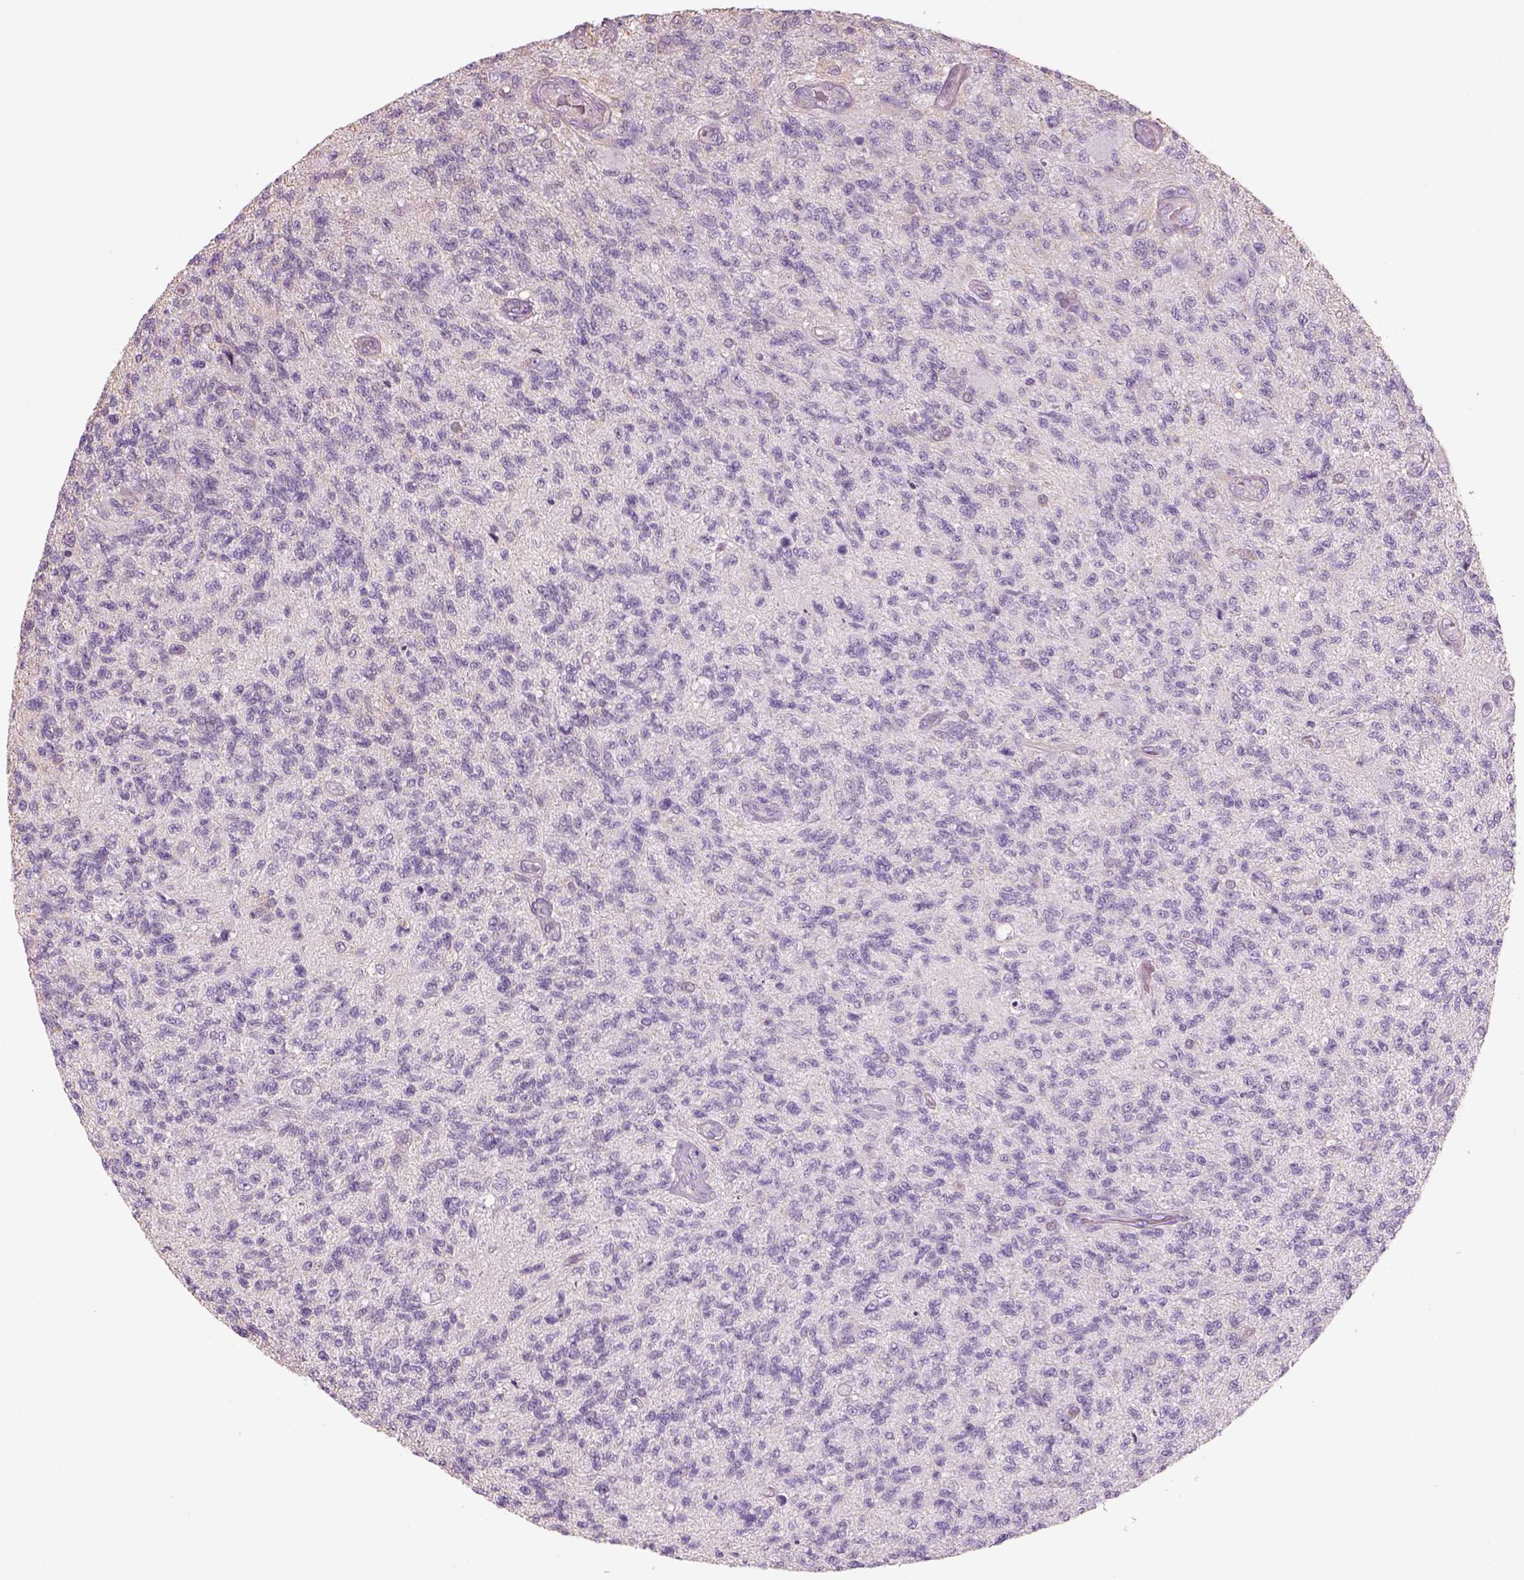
{"staining": {"intensity": "negative", "quantity": "none", "location": "none"}, "tissue": "glioma", "cell_type": "Tumor cells", "image_type": "cancer", "snomed": [{"axis": "morphology", "description": "Glioma, malignant, High grade"}, {"axis": "topography", "description": "Brain"}], "caption": "A photomicrograph of glioma stained for a protein displays no brown staining in tumor cells.", "gene": "SLC1A7", "patient": {"sex": "male", "age": 56}}